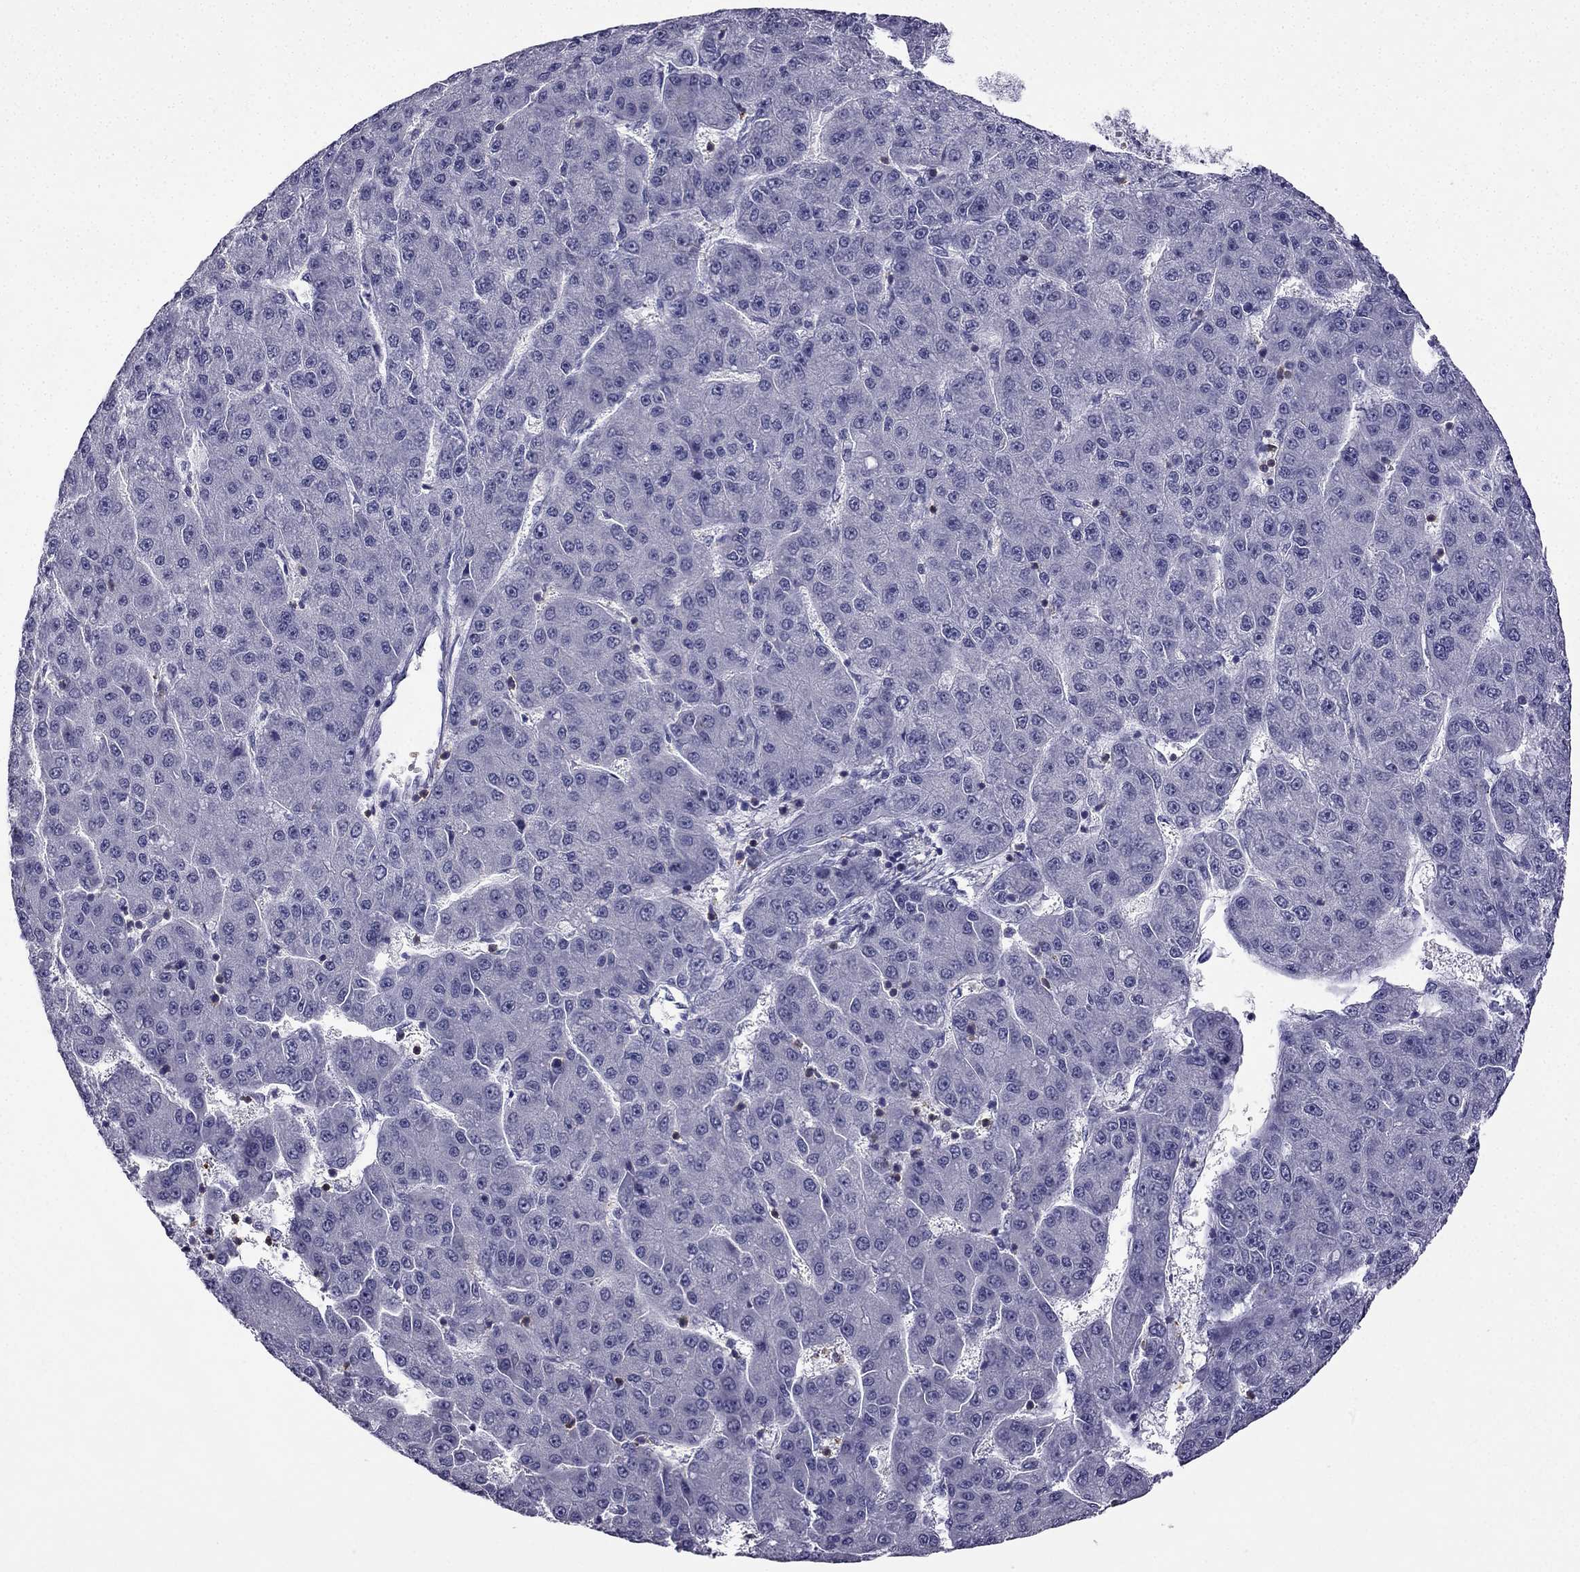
{"staining": {"intensity": "negative", "quantity": "none", "location": "none"}, "tissue": "liver cancer", "cell_type": "Tumor cells", "image_type": "cancer", "snomed": [{"axis": "morphology", "description": "Carcinoma, Hepatocellular, NOS"}, {"axis": "topography", "description": "Liver"}], "caption": "Tumor cells show no significant protein staining in liver hepatocellular carcinoma. (Immunohistochemistry (ihc), brightfield microscopy, high magnification).", "gene": "CCK", "patient": {"sex": "male", "age": 67}}